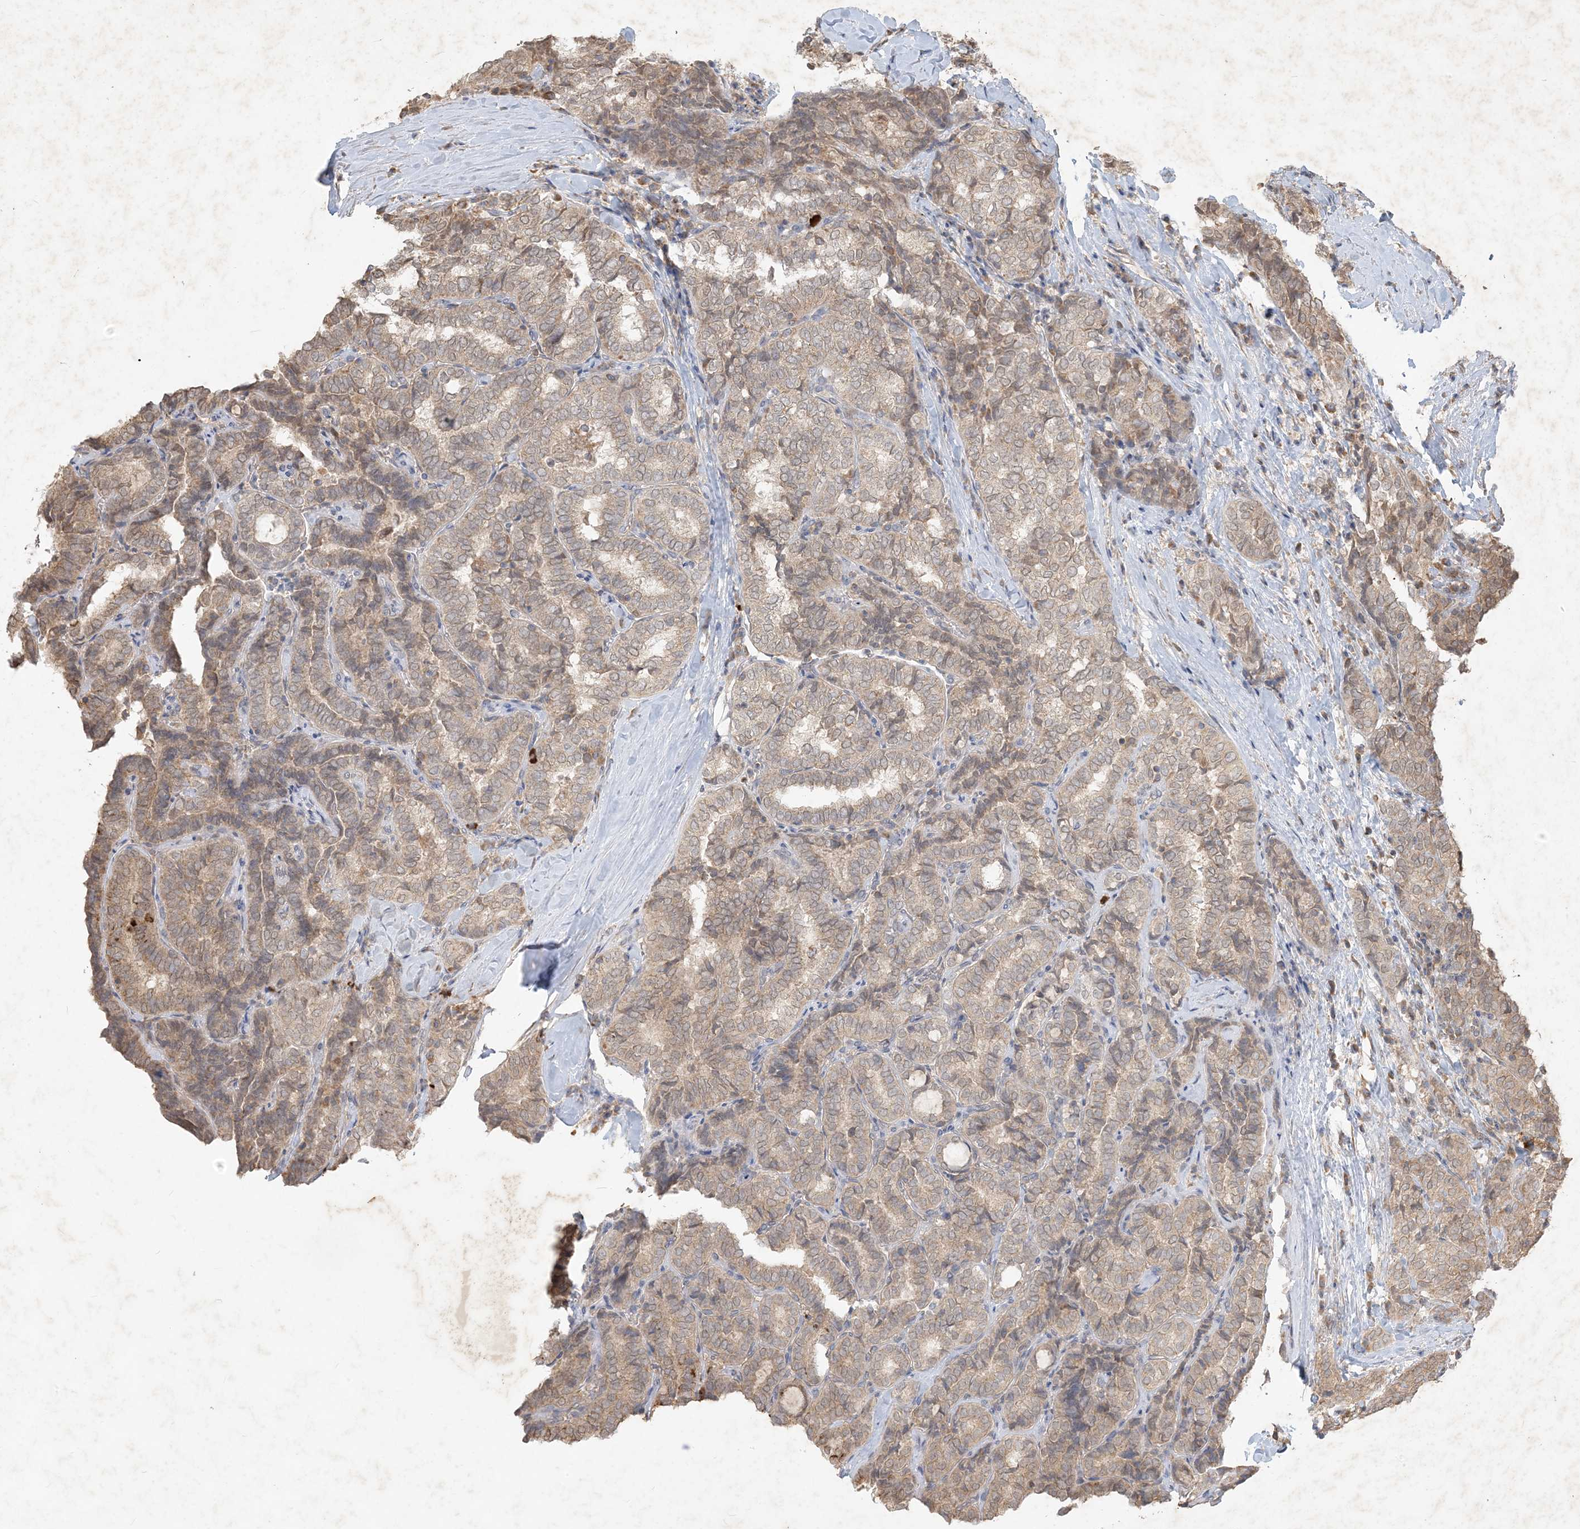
{"staining": {"intensity": "moderate", "quantity": ">75%", "location": "cytoplasmic/membranous"}, "tissue": "thyroid cancer", "cell_type": "Tumor cells", "image_type": "cancer", "snomed": [{"axis": "morphology", "description": "Normal tissue, NOS"}, {"axis": "morphology", "description": "Papillary adenocarcinoma, NOS"}, {"axis": "topography", "description": "Thyroid gland"}], "caption": "IHC (DAB (3,3'-diaminobenzidine)) staining of thyroid cancer demonstrates moderate cytoplasmic/membranous protein expression in about >75% of tumor cells.", "gene": "MCOLN1", "patient": {"sex": "female", "age": 30}}